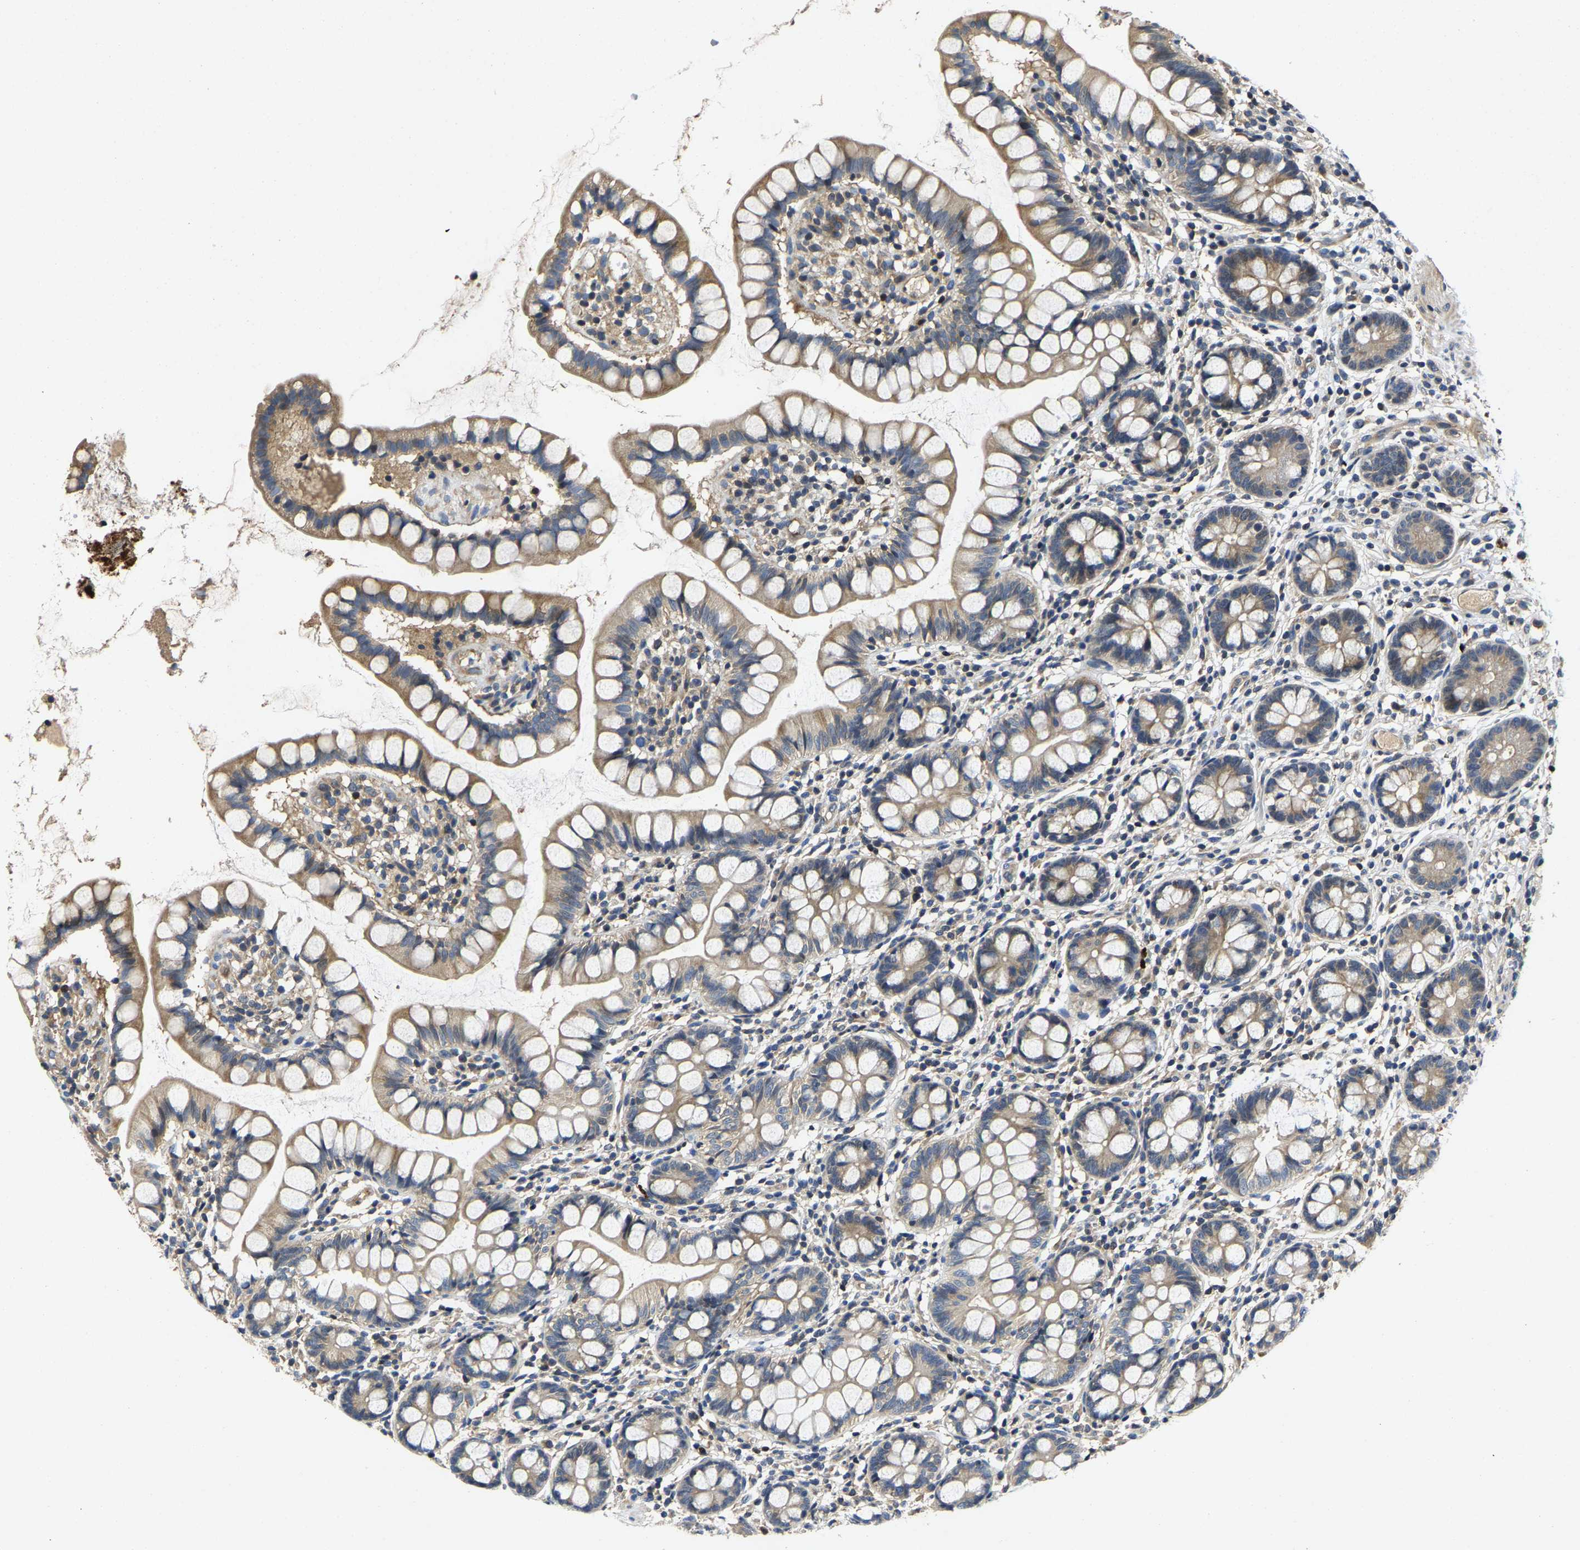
{"staining": {"intensity": "weak", "quantity": ">75%", "location": "cytoplasmic/membranous"}, "tissue": "small intestine", "cell_type": "Glandular cells", "image_type": "normal", "snomed": [{"axis": "morphology", "description": "Normal tissue, NOS"}, {"axis": "topography", "description": "Small intestine"}], "caption": "Immunohistochemical staining of benign human small intestine displays >75% levels of weak cytoplasmic/membranous protein expression in about >75% of glandular cells.", "gene": "AGBL3", "patient": {"sex": "female", "age": 84}}